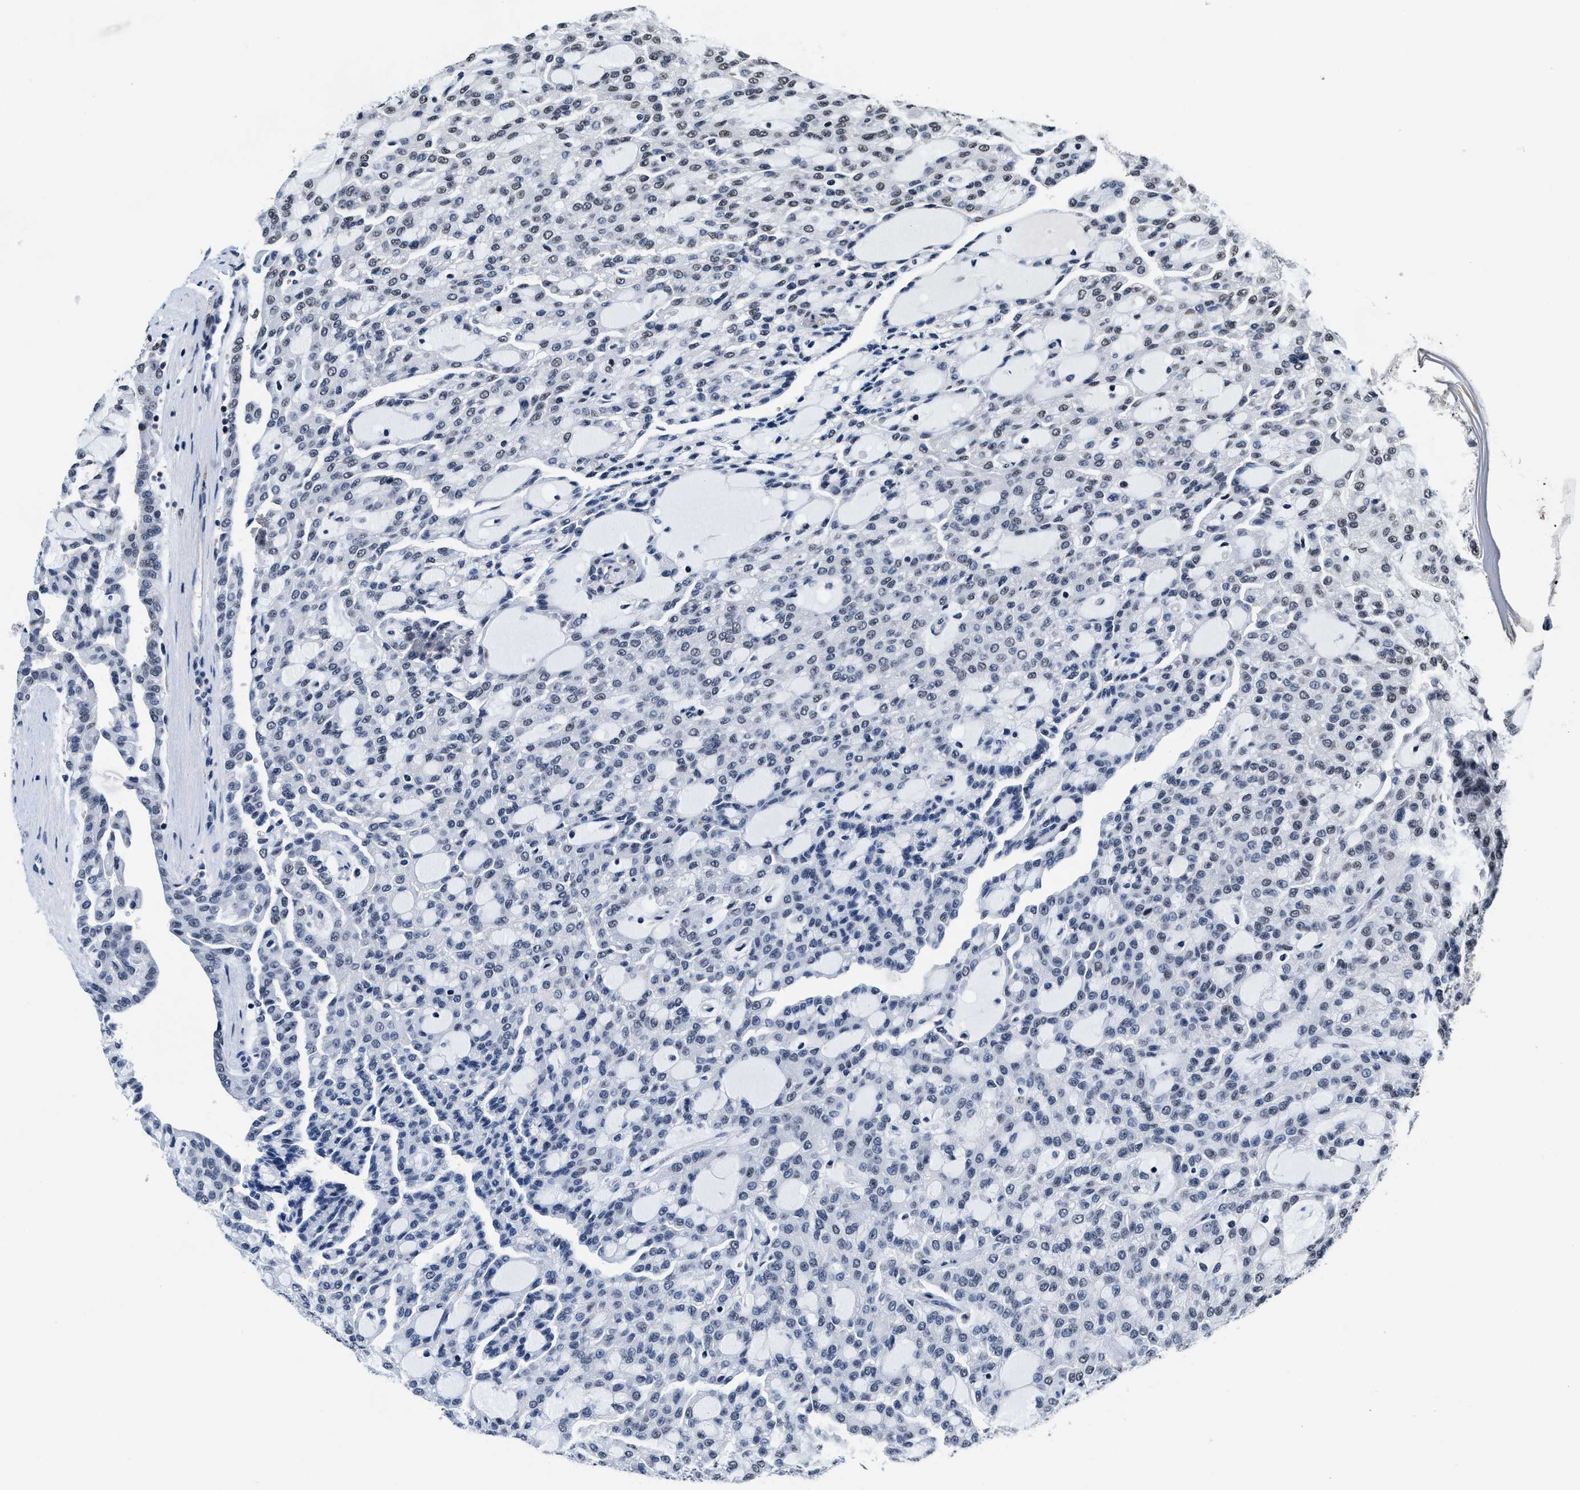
{"staining": {"intensity": "negative", "quantity": "none", "location": "none"}, "tissue": "renal cancer", "cell_type": "Tumor cells", "image_type": "cancer", "snomed": [{"axis": "morphology", "description": "Adenocarcinoma, NOS"}, {"axis": "topography", "description": "Kidney"}], "caption": "Immunohistochemistry of human renal adenocarcinoma displays no positivity in tumor cells.", "gene": "SUPT16H", "patient": {"sex": "male", "age": 63}}